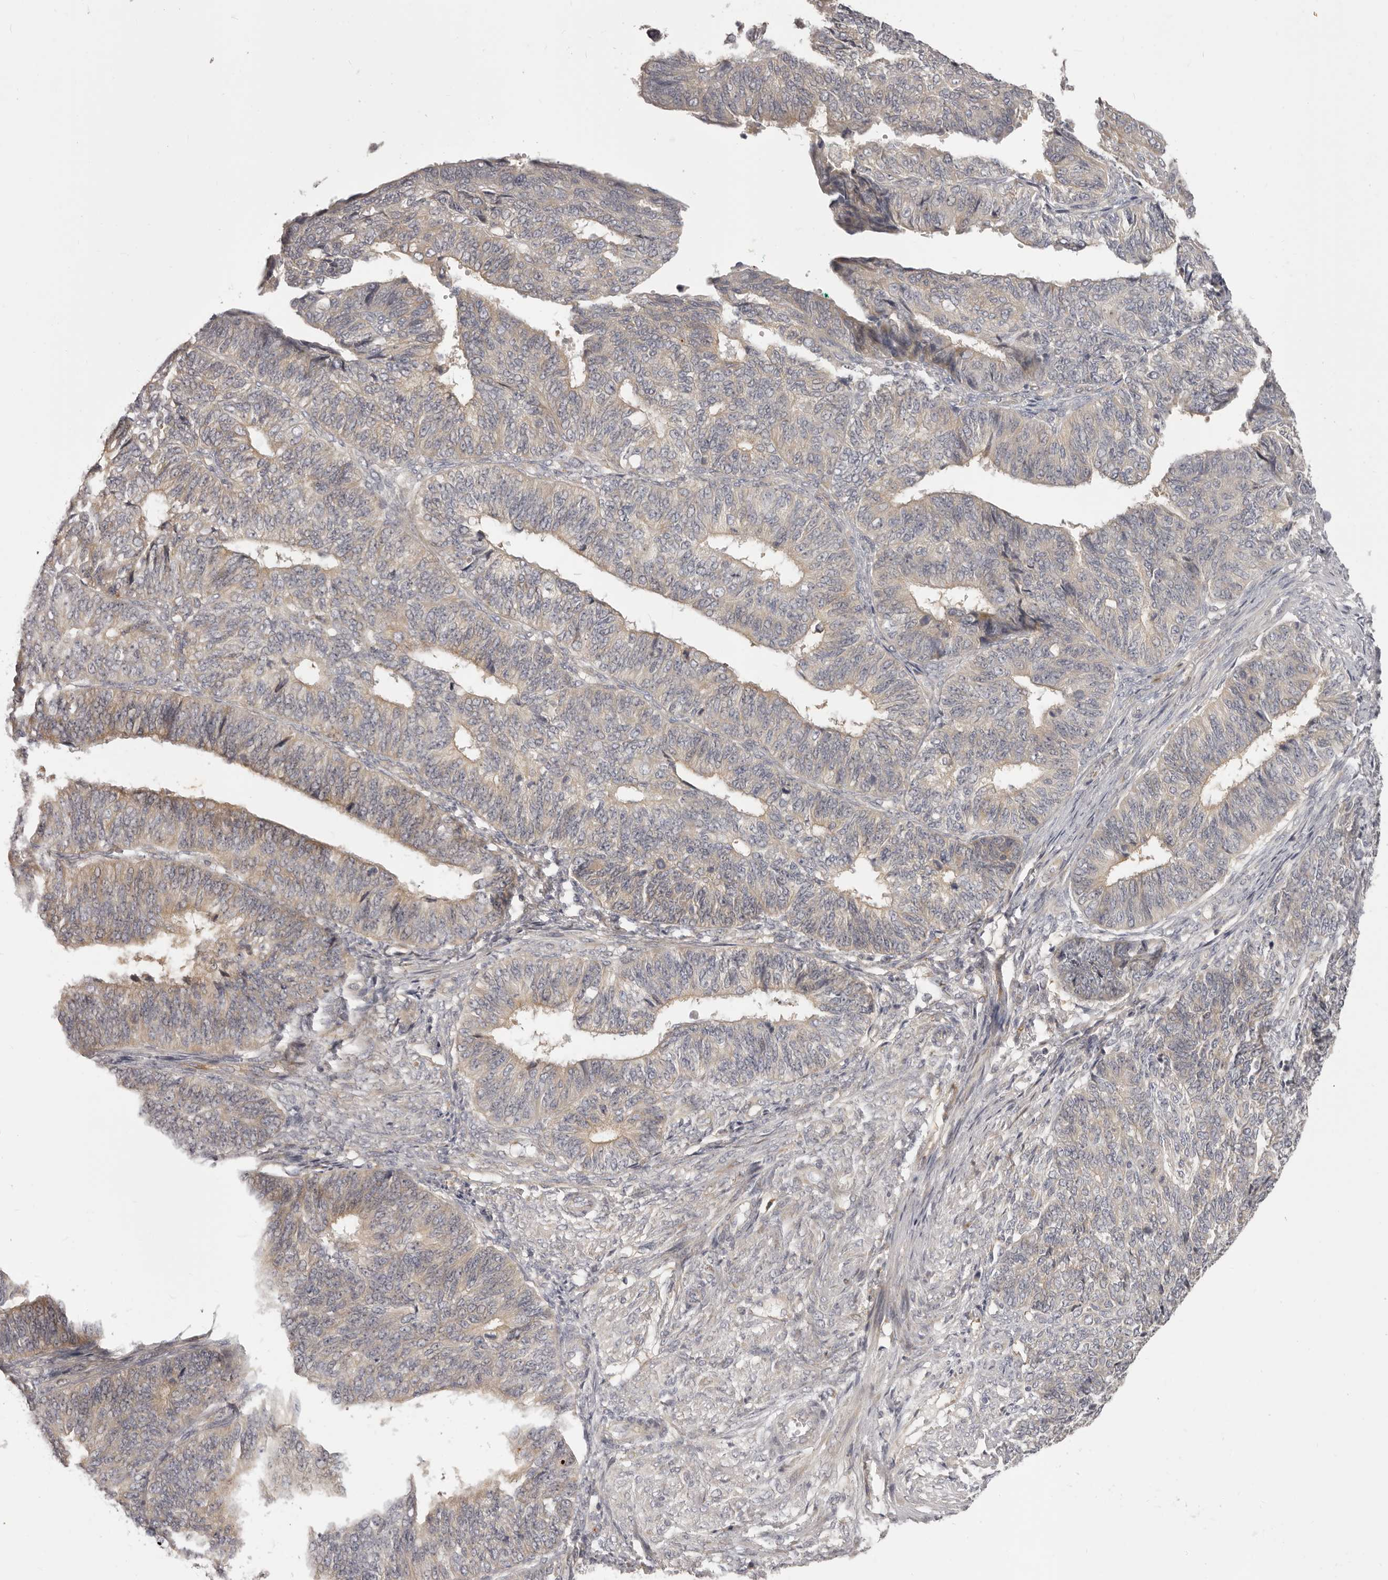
{"staining": {"intensity": "weak", "quantity": "<25%", "location": "cytoplasmic/membranous"}, "tissue": "endometrial cancer", "cell_type": "Tumor cells", "image_type": "cancer", "snomed": [{"axis": "morphology", "description": "Adenocarcinoma, NOS"}, {"axis": "topography", "description": "Endometrium"}], "caption": "A photomicrograph of human endometrial cancer is negative for staining in tumor cells.", "gene": "OTUD3", "patient": {"sex": "female", "age": 32}}